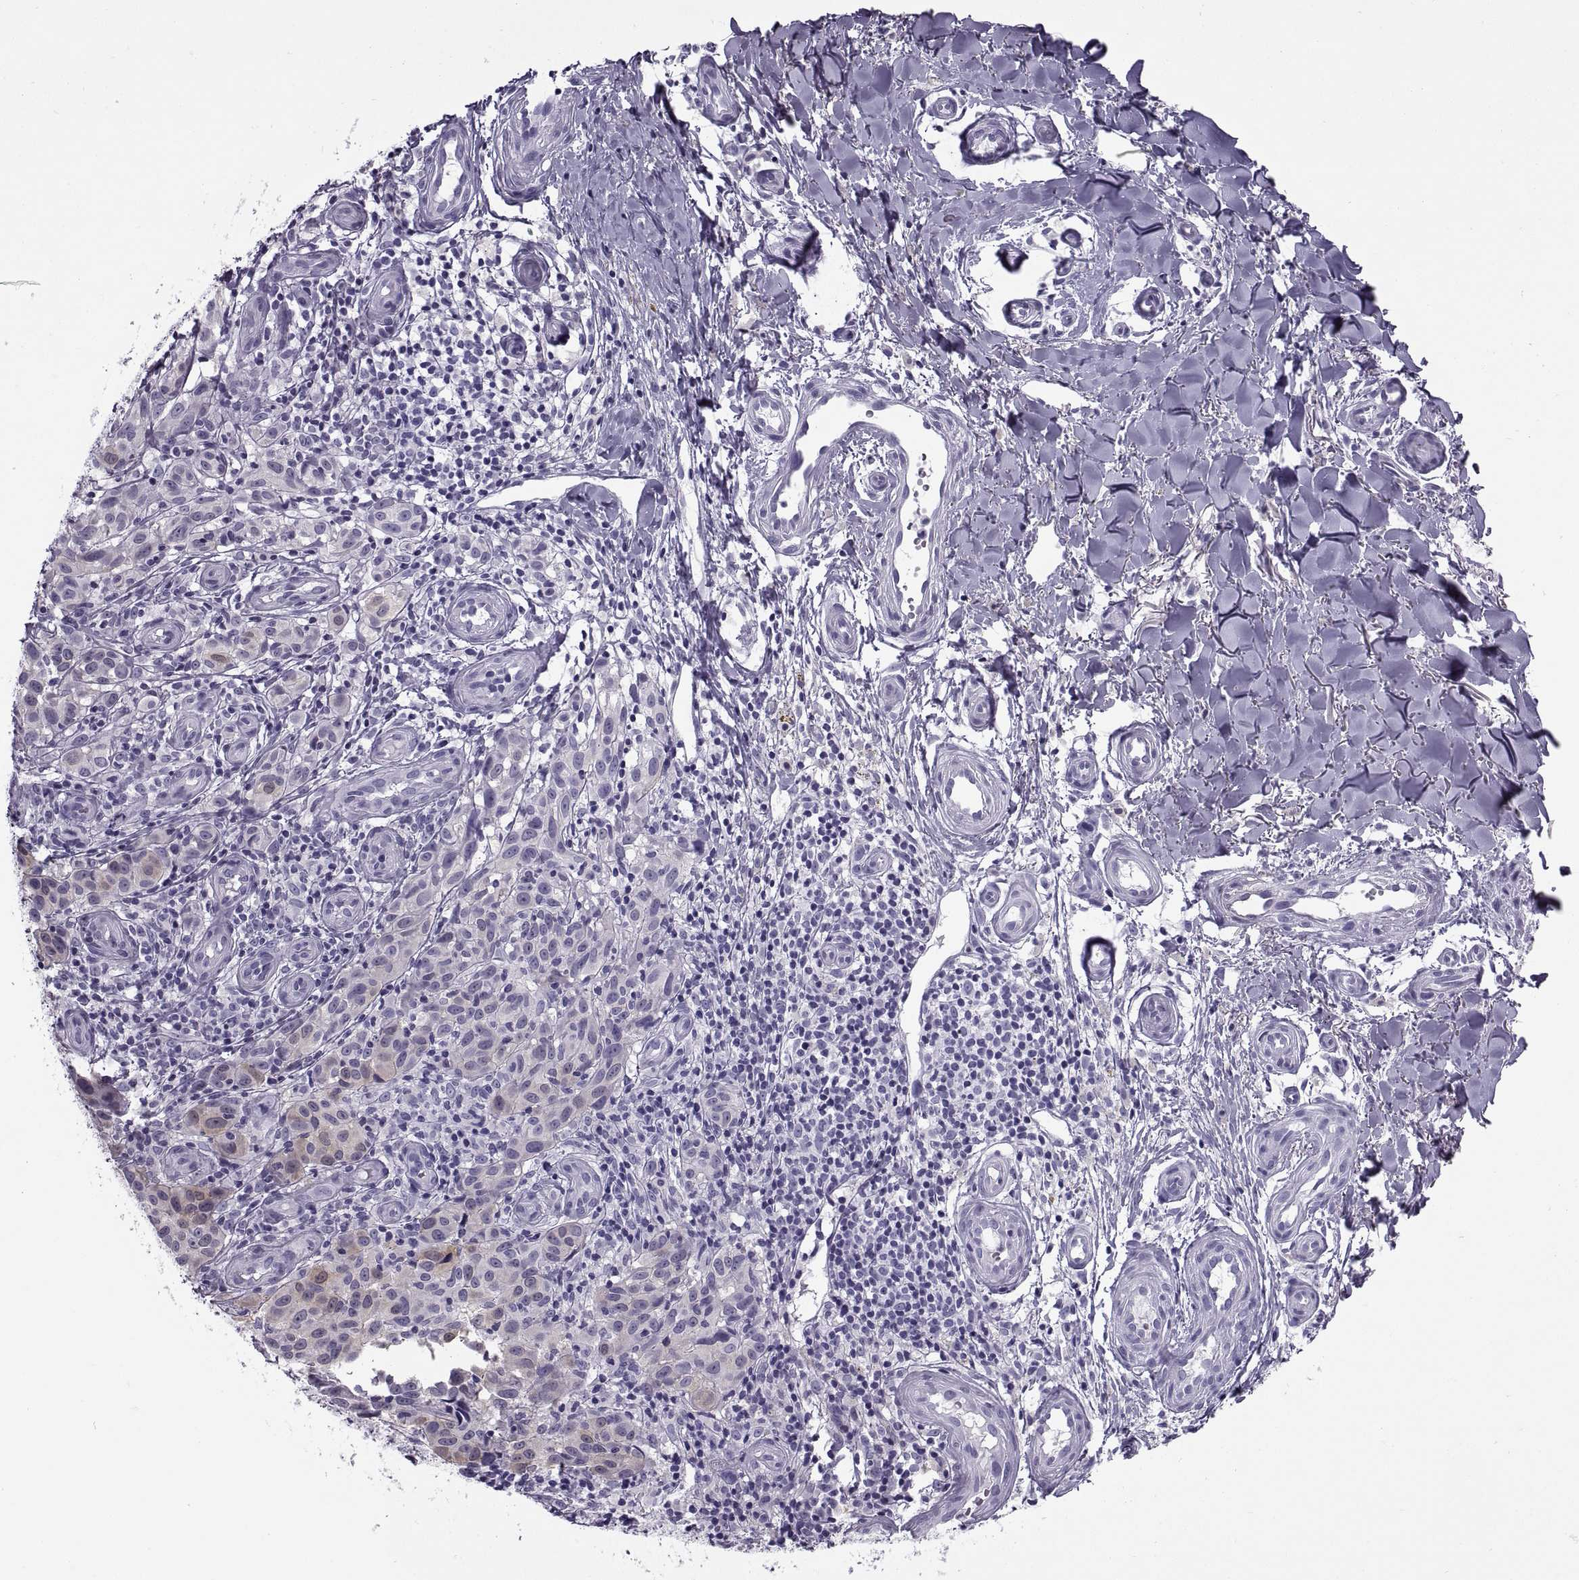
{"staining": {"intensity": "negative", "quantity": "none", "location": "none"}, "tissue": "melanoma", "cell_type": "Tumor cells", "image_type": "cancer", "snomed": [{"axis": "morphology", "description": "Malignant melanoma, NOS"}, {"axis": "topography", "description": "Skin"}], "caption": "DAB immunohistochemical staining of malignant melanoma reveals no significant expression in tumor cells.", "gene": "RLBP1", "patient": {"sex": "female", "age": 53}}